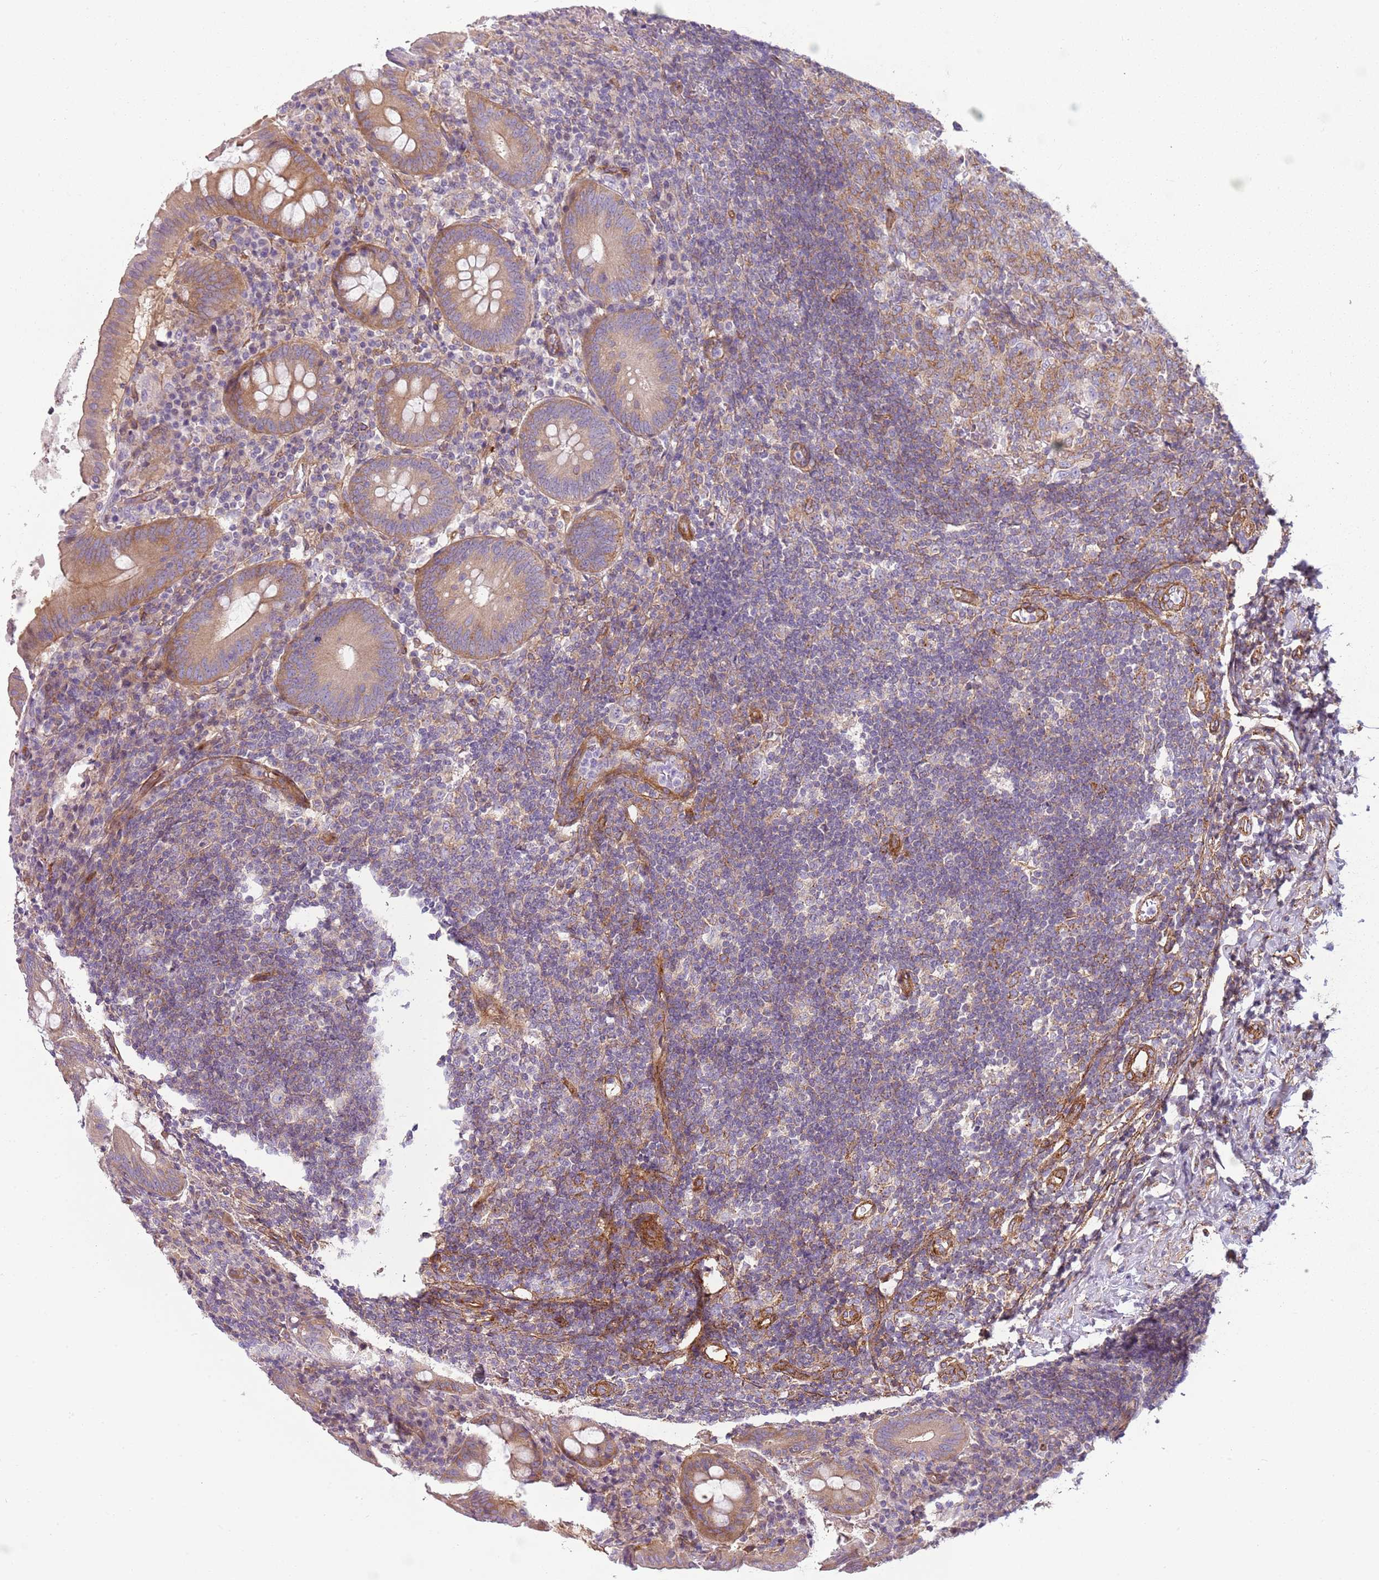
{"staining": {"intensity": "moderate", "quantity": ">75%", "location": "cytoplasmic/membranous"}, "tissue": "appendix", "cell_type": "Glandular cells", "image_type": "normal", "snomed": [{"axis": "morphology", "description": "Normal tissue, NOS"}, {"axis": "topography", "description": "Appendix"}], "caption": "Immunohistochemical staining of benign human appendix displays >75% levels of moderate cytoplasmic/membranous protein expression in about >75% of glandular cells. (DAB IHC, brown staining for protein, blue staining for nuclei).", "gene": "SNX1", "patient": {"sex": "female", "age": 54}}